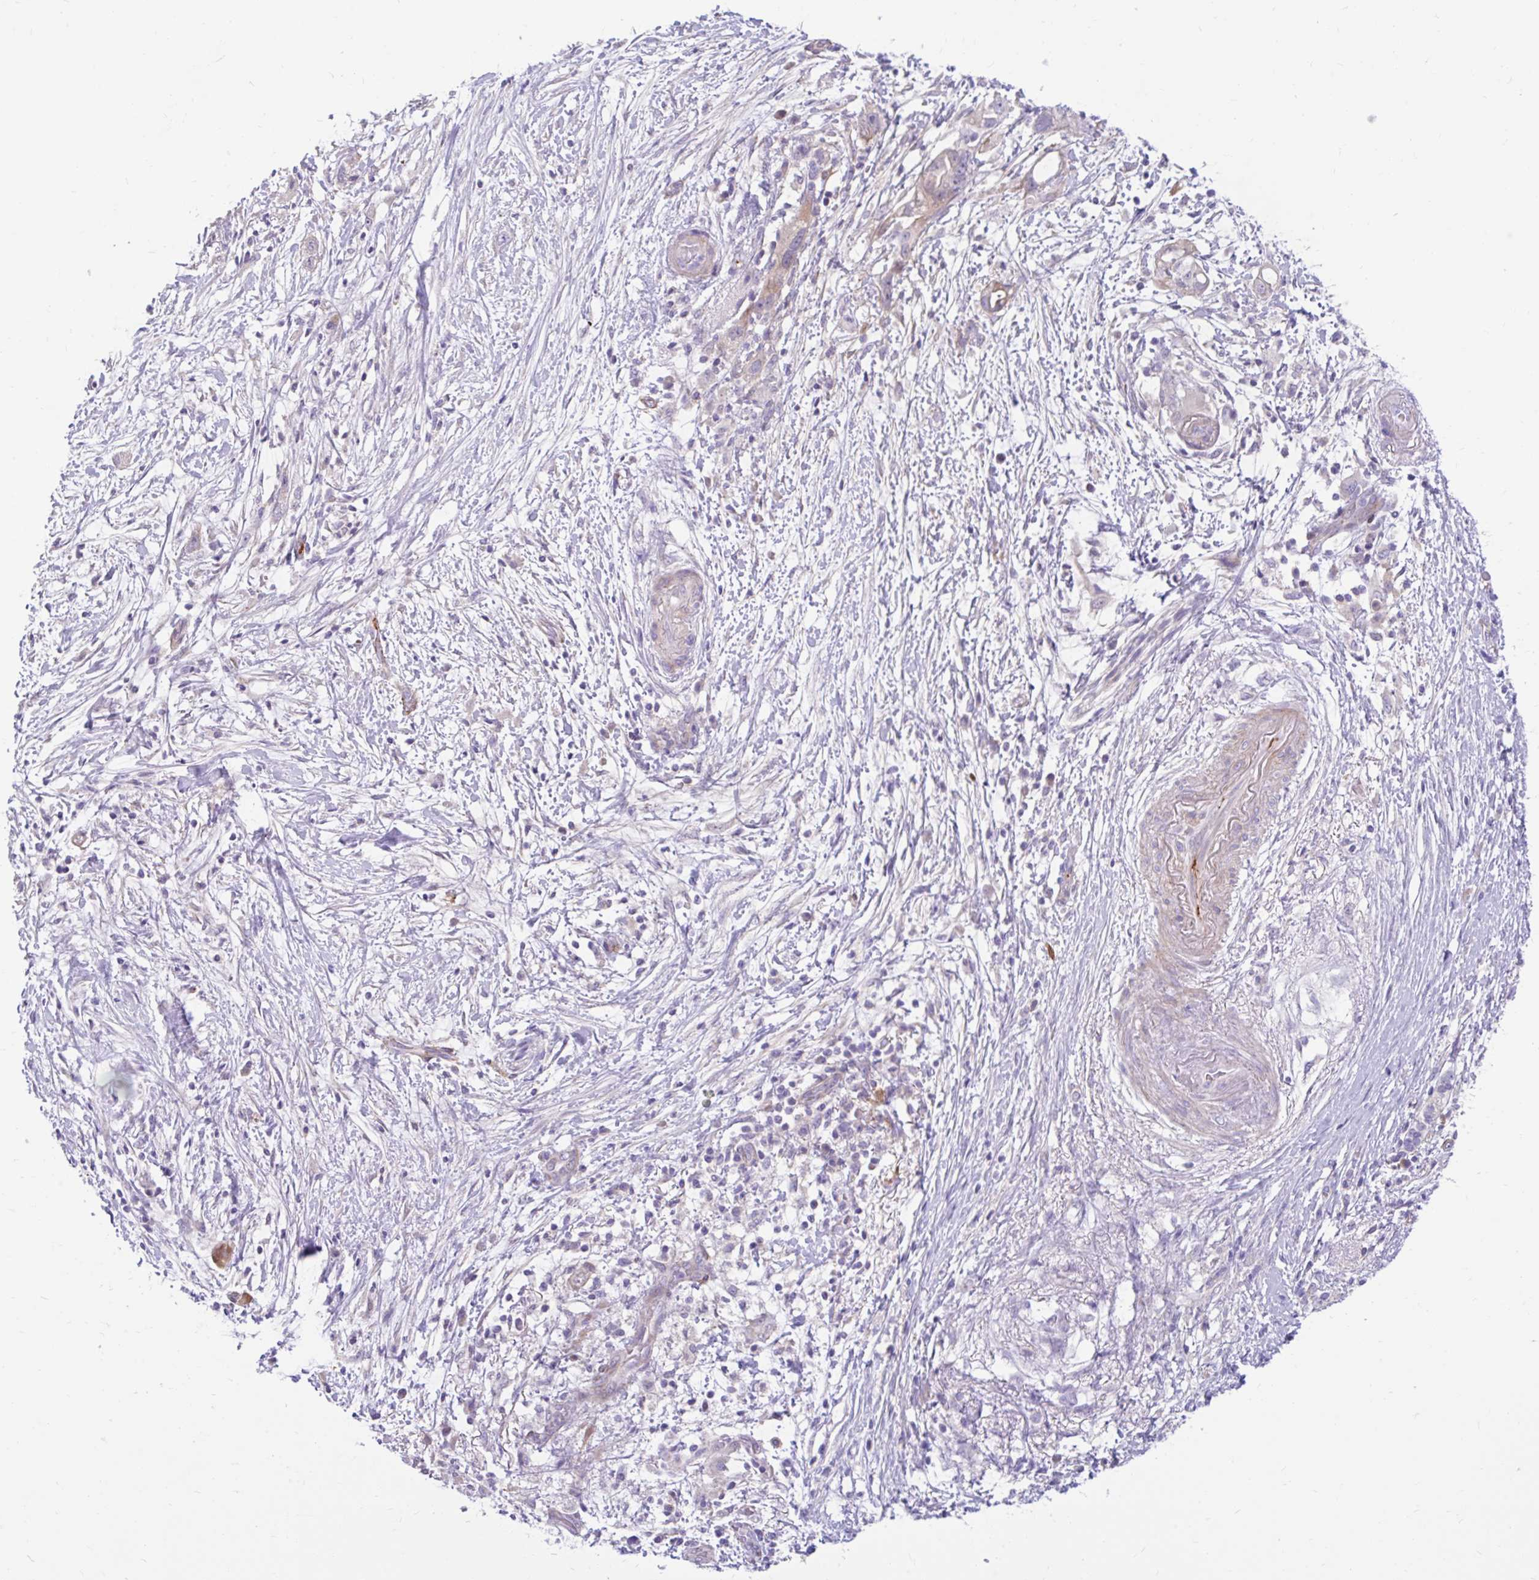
{"staining": {"intensity": "moderate", "quantity": "<25%", "location": "cytoplasmic/membranous"}, "tissue": "pancreatic cancer", "cell_type": "Tumor cells", "image_type": "cancer", "snomed": [{"axis": "morphology", "description": "Adenocarcinoma, NOS"}, {"axis": "topography", "description": "Pancreas"}], "caption": "This image demonstrates immunohistochemistry (IHC) staining of human adenocarcinoma (pancreatic), with low moderate cytoplasmic/membranous staining in about <25% of tumor cells.", "gene": "ESPNL", "patient": {"sex": "female", "age": 72}}